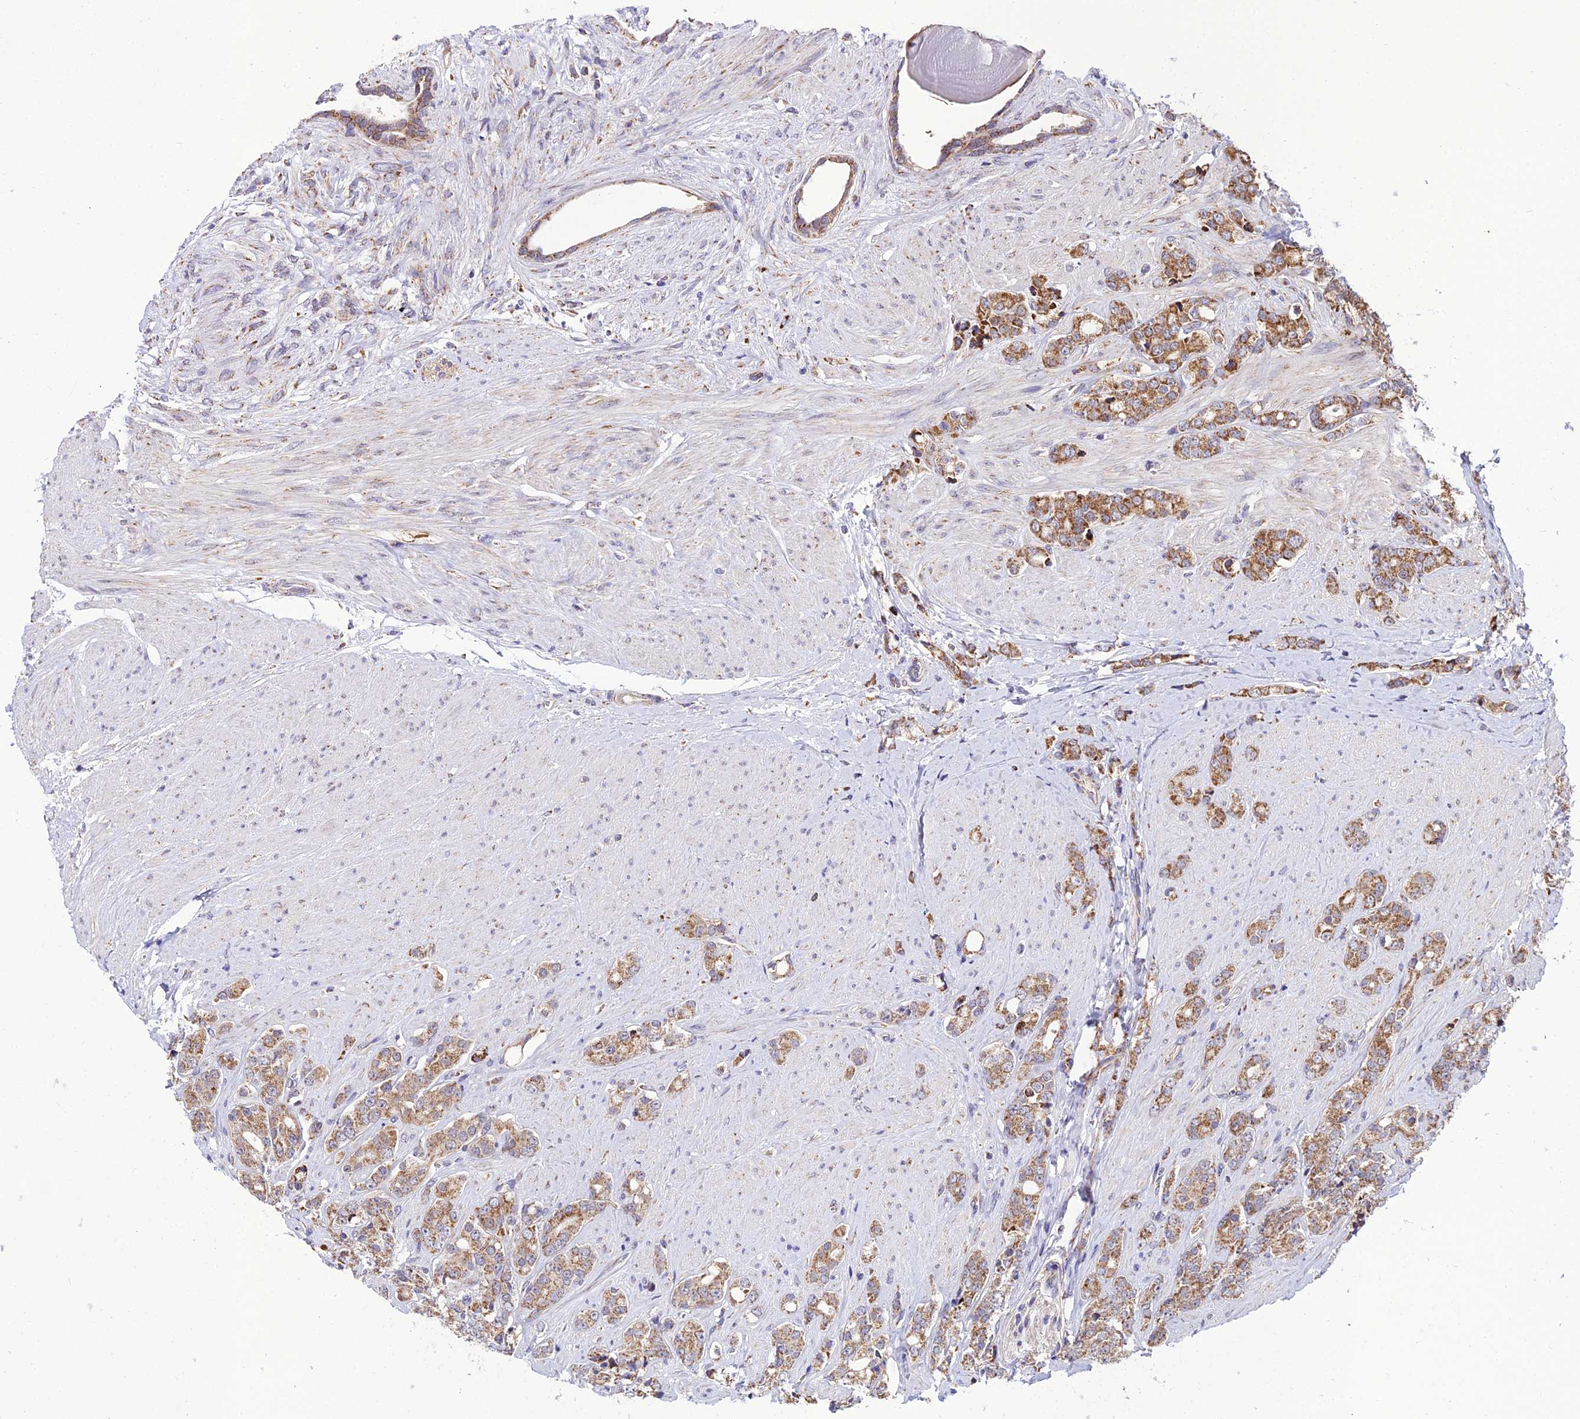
{"staining": {"intensity": "moderate", "quantity": ">75%", "location": "cytoplasmic/membranous"}, "tissue": "prostate cancer", "cell_type": "Tumor cells", "image_type": "cancer", "snomed": [{"axis": "morphology", "description": "Adenocarcinoma, High grade"}, {"axis": "topography", "description": "Prostate"}], "caption": "Tumor cells demonstrate moderate cytoplasmic/membranous staining in about >75% of cells in high-grade adenocarcinoma (prostate).", "gene": "PSMD2", "patient": {"sex": "male", "age": 62}}